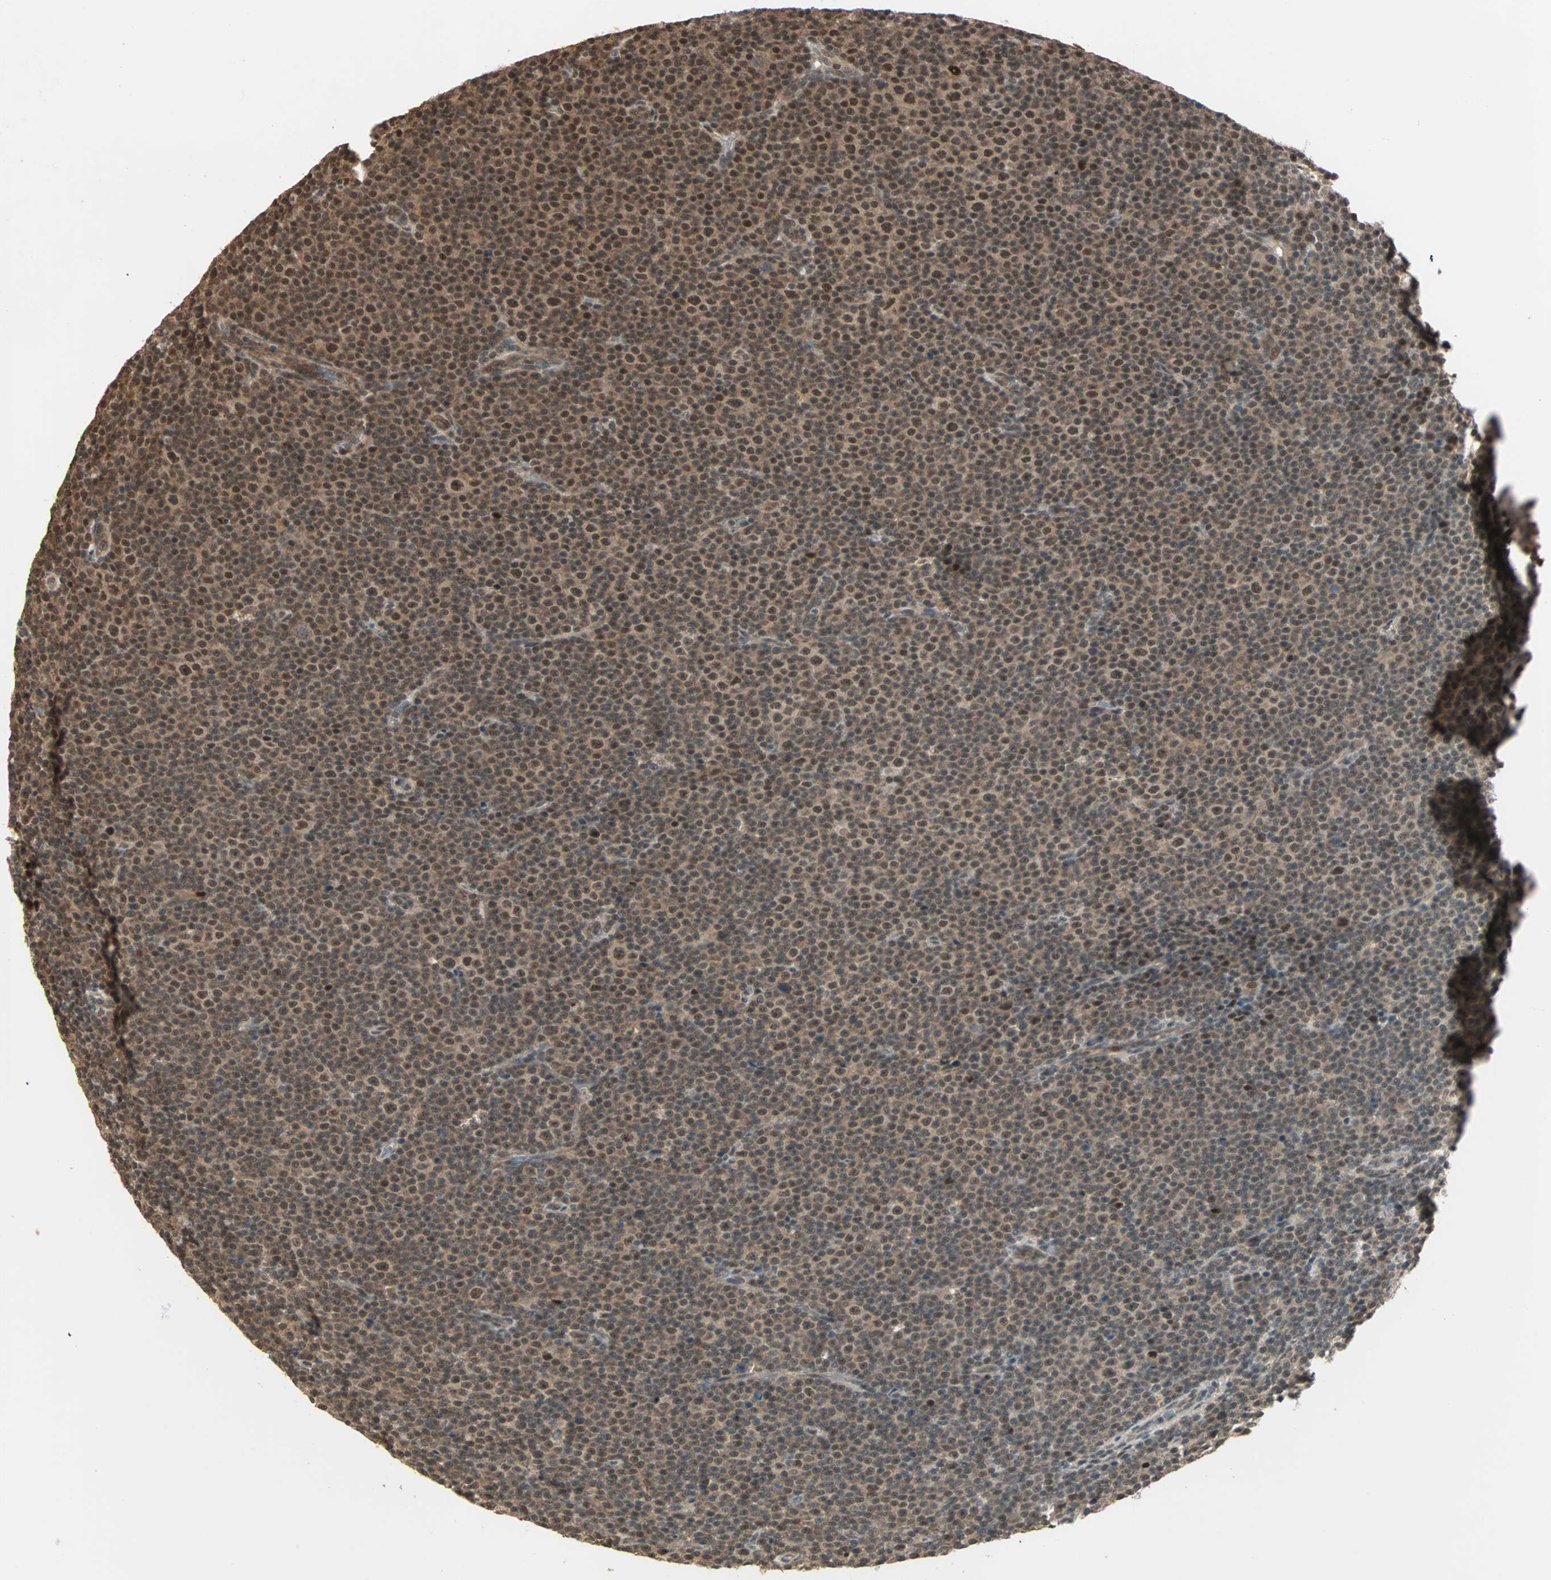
{"staining": {"intensity": "moderate", "quantity": ">75%", "location": "cytoplasmic/membranous,nuclear"}, "tissue": "lymphoma", "cell_type": "Tumor cells", "image_type": "cancer", "snomed": [{"axis": "morphology", "description": "Malignant lymphoma, non-Hodgkin's type, Low grade"}, {"axis": "topography", "description": "Lymph node"}], "caption": "The immunohistochemical stain shows moderate cytoplasmic/membranous and nuclear expression in tumor cells of lymphoma tissue.", "gene": "ZNF701", "patient": {"sex": "female", "age": 67}}